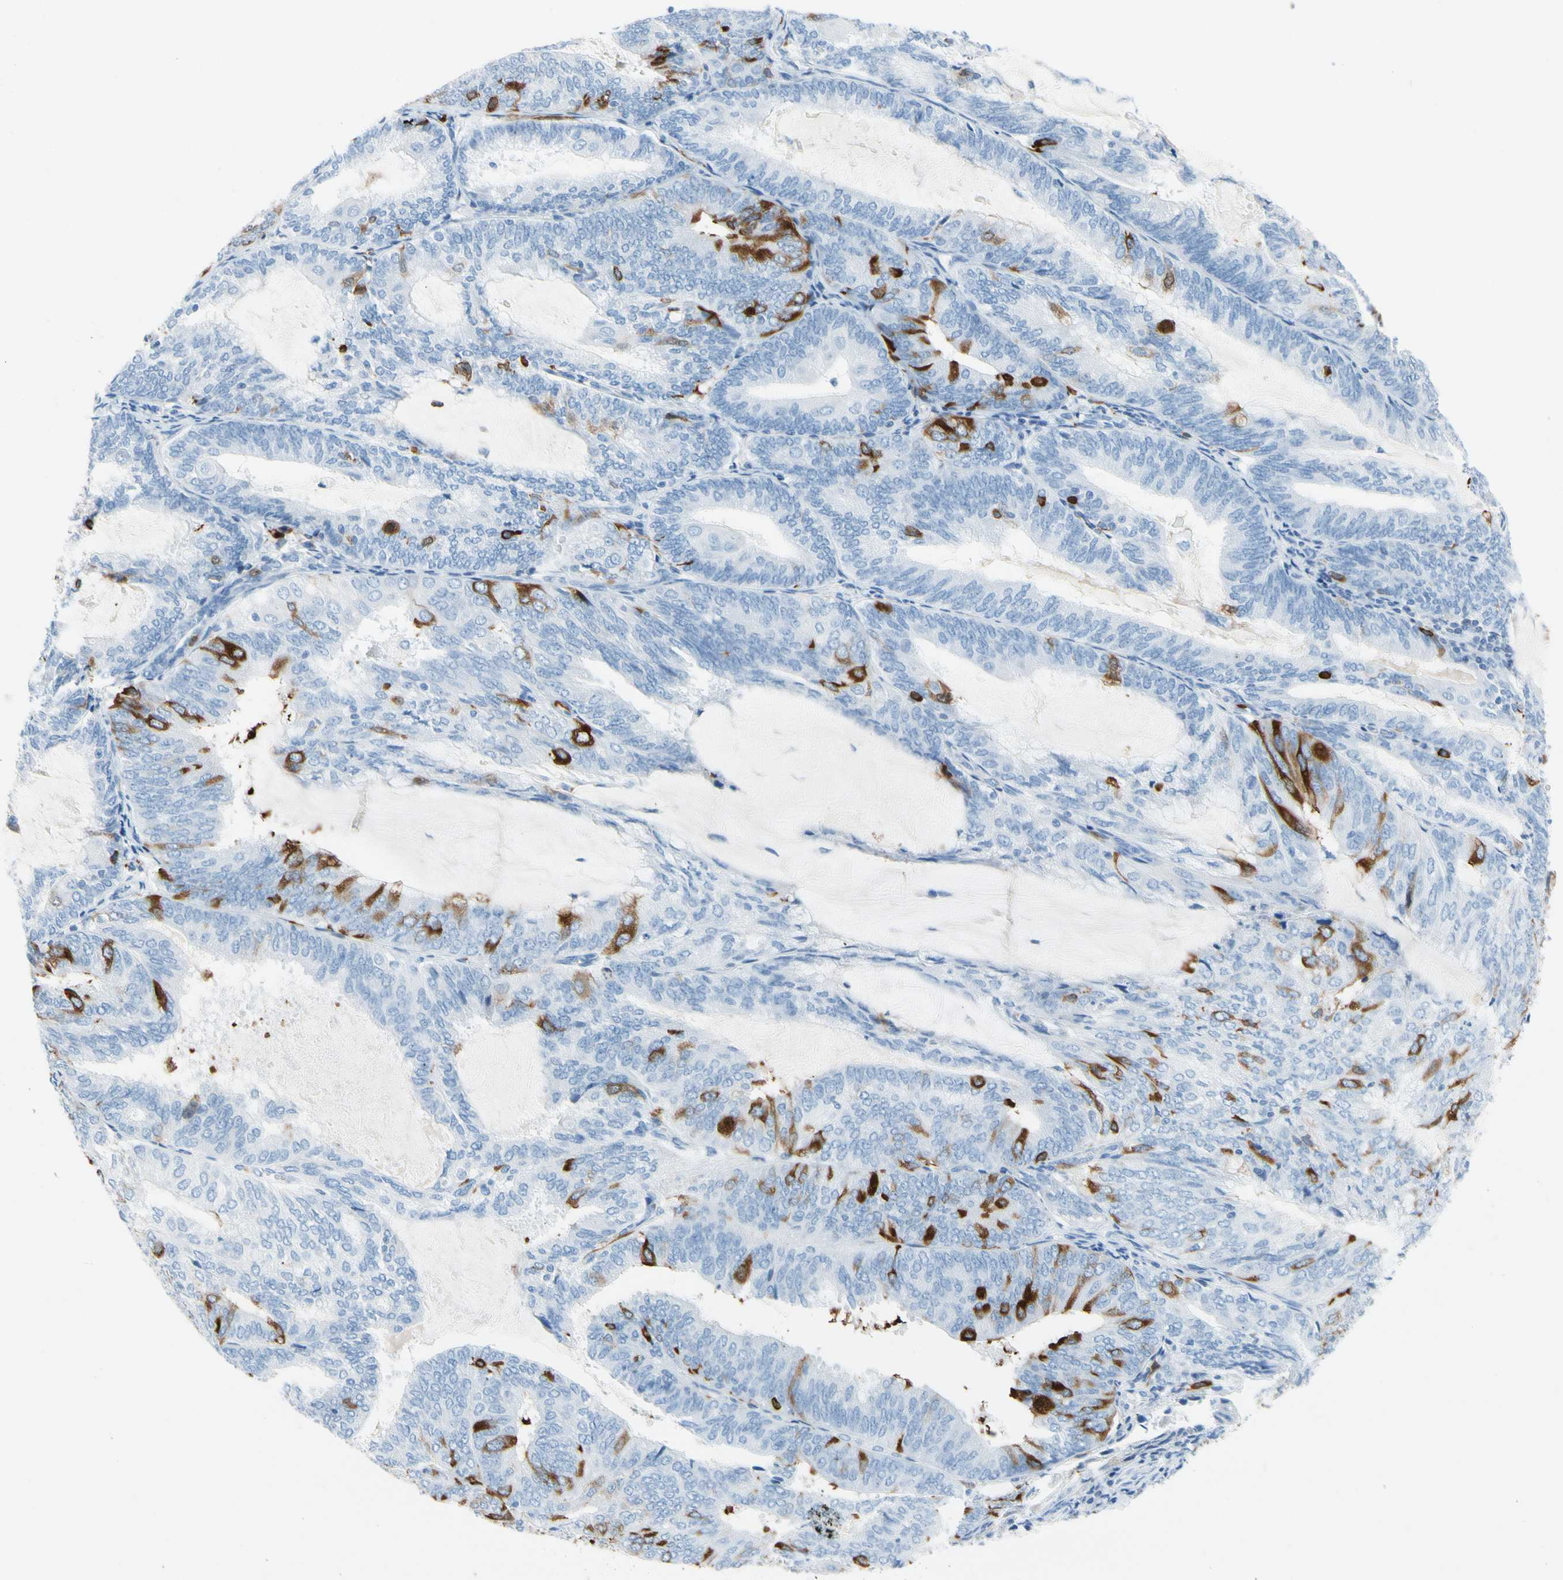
{"staining": {"intensity": "moderate", "quantity": "<25%", "location": "cytoplasmic/membranous"}, "tissue": "endometrial cancer", "cell_type": "Tumor cells", "image_type": "cancer", "snomed": [{"axis": "morphology", "description": "Adenocarcinoma, NOS"}, {"axis": "topography", "description": "Endometrium"}], "caption": "DAB immunohistochemical staining of human endometrial cancer (adenocarcinoma) exhibits moderate cytoplasmic/membranous protein staining in approximately <25% of tumor cells.", "gene": "TACC3", "patient": {"sex": "female", "age": 81}}